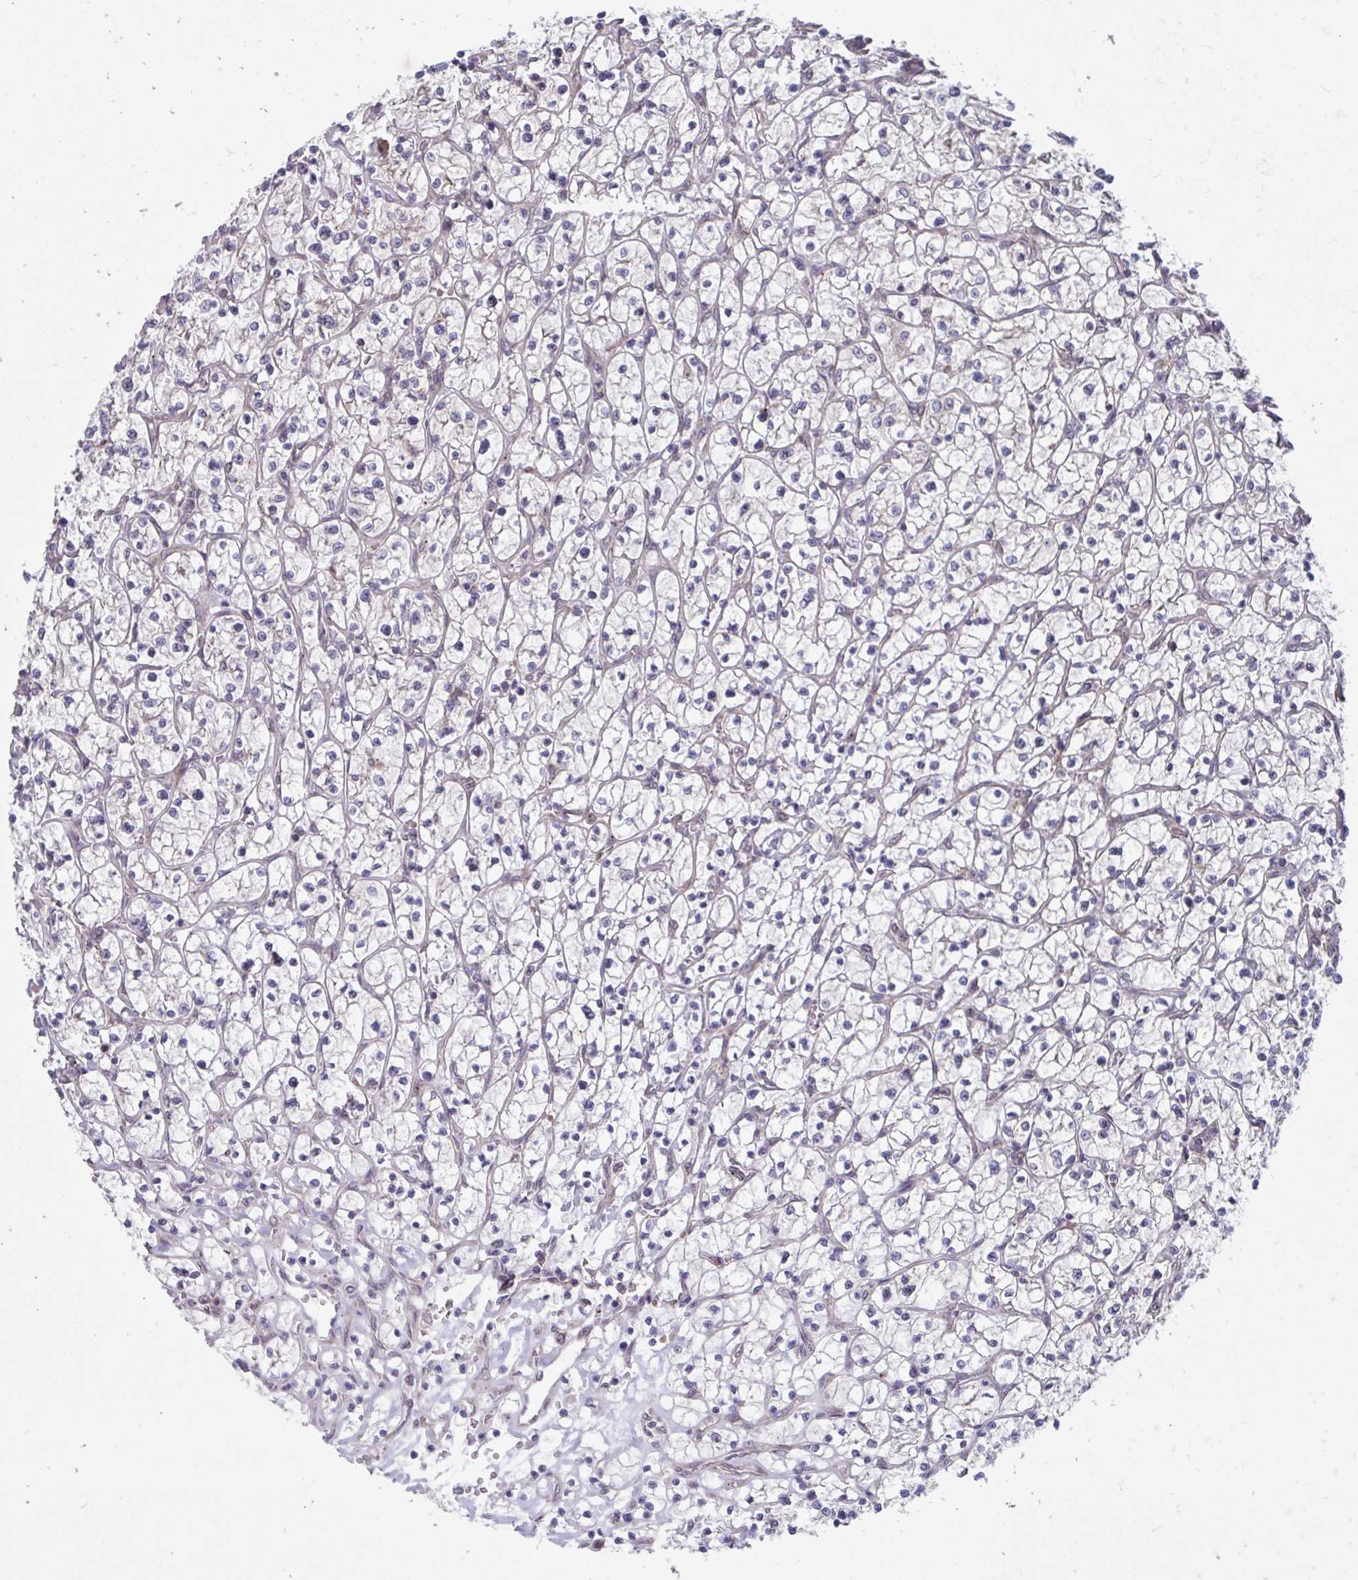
{"staining": {"intensity": "negative", "quantity": "none", "location": "none"}, "tissue": "renal cancer", "cell_type": "Tumor cells", "image_type": "cancer", "snomed": [{"axis": "morphology", "description": "Adenocarcinoma, NOS"}, {"axis": "topography", "description": "Kidney"}], "caption": "DAB (3,3'-diaminobenzidine) immunohistochemical staining of human renal adenocarcinoma demonstrates no significant staining in tumor cells.", "gene": "ITPR2", "patient": {"sex": "female", "age": 64}}